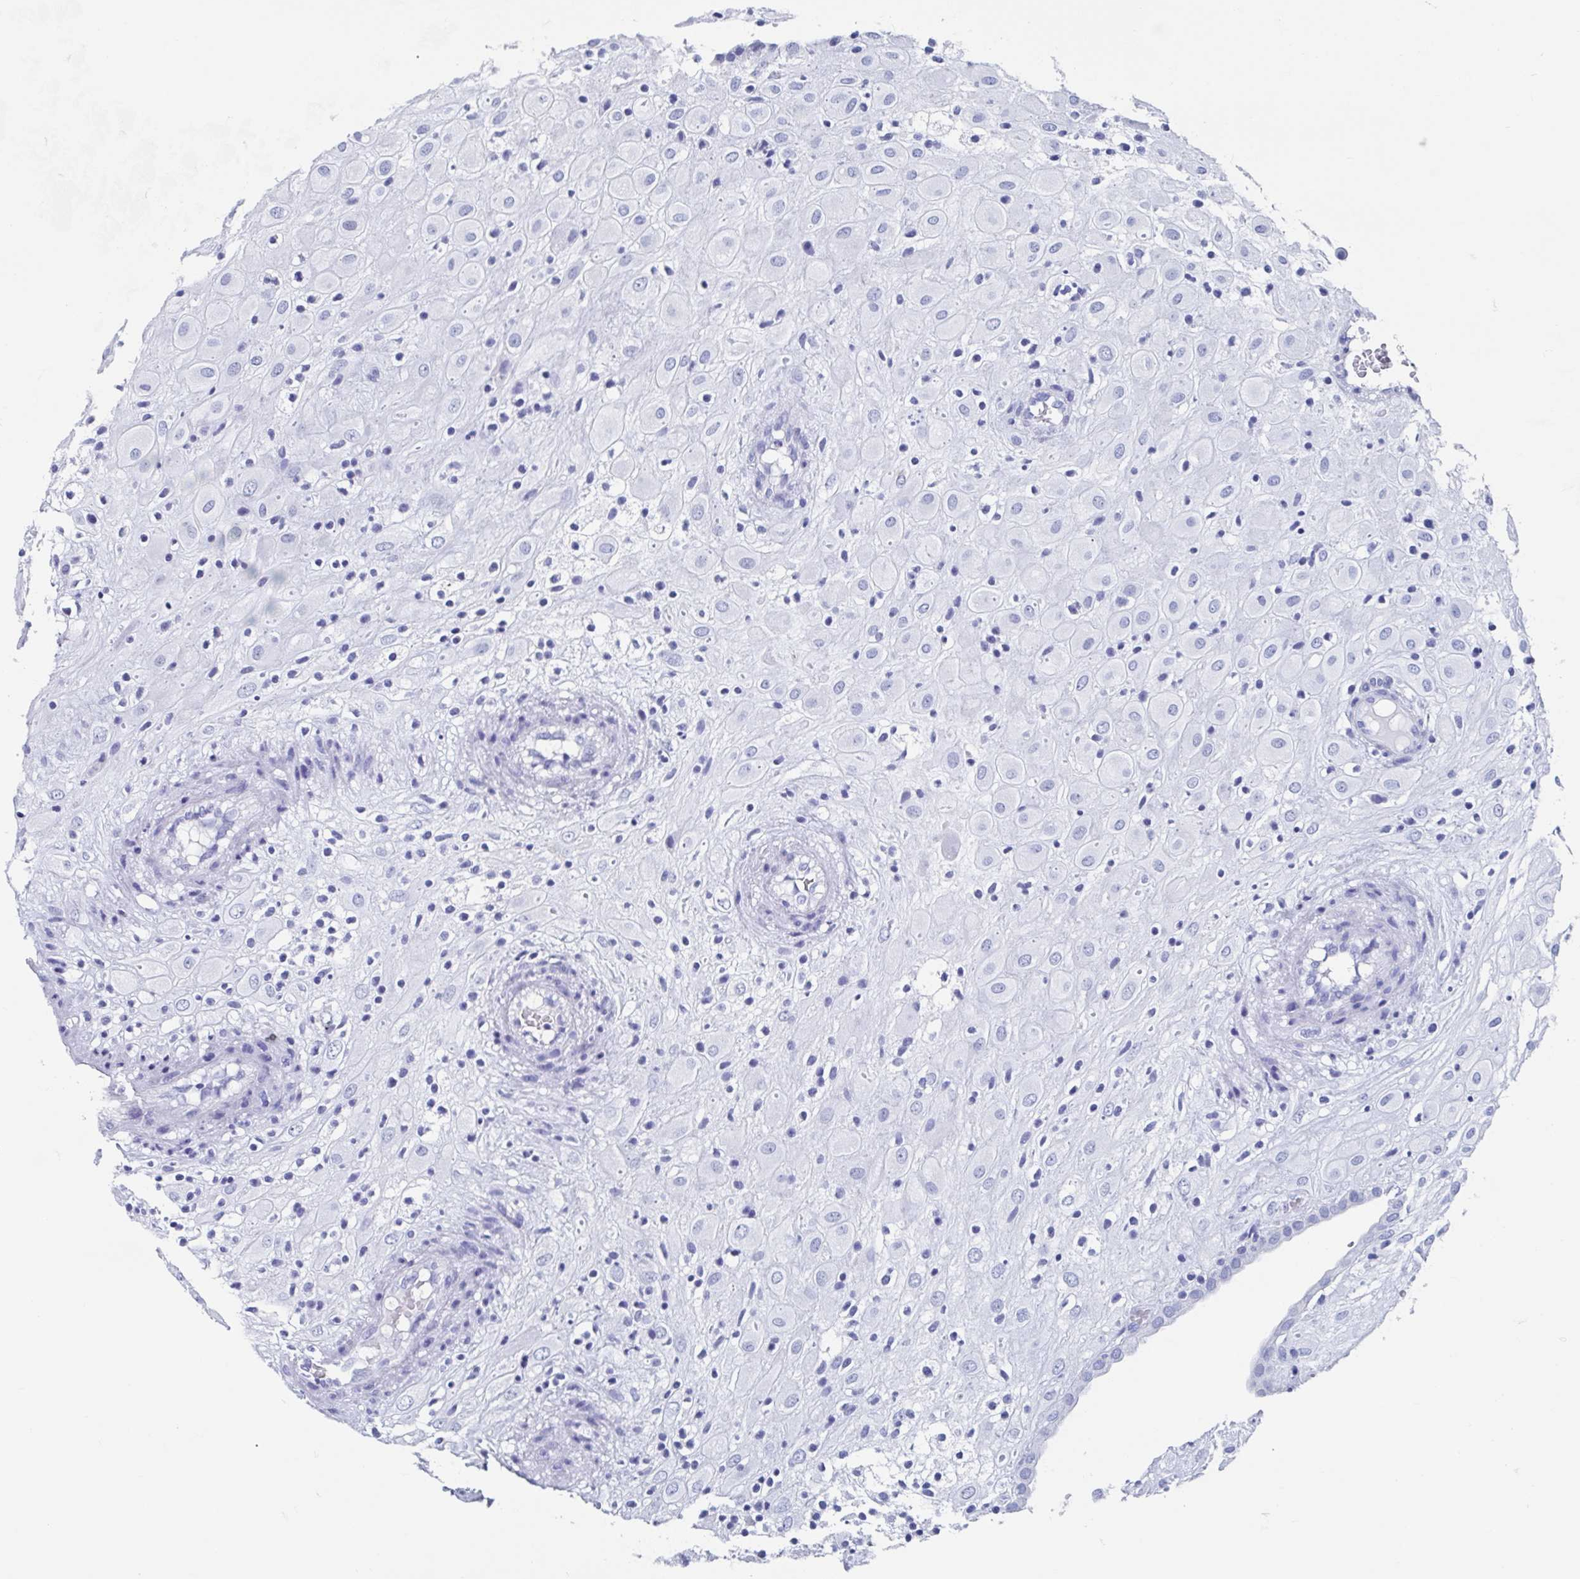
{"staining": {"intensity": "negative", "quantity": "none", "location": "none"}, "tissue": "placenta", "cell_type": "Decidual cells", "image_type": "normal", "snomed": [{"axis": "morphology", "description": "Normal tissue, NOS"}, {"axis": "topography", "description": "Placenta"}], "caption": "Human placenta stained for a protein using IHC displays no expression in decidual cells.", "gene": "HDGFL1", "patient": {"sex": "female", "age": 24}}